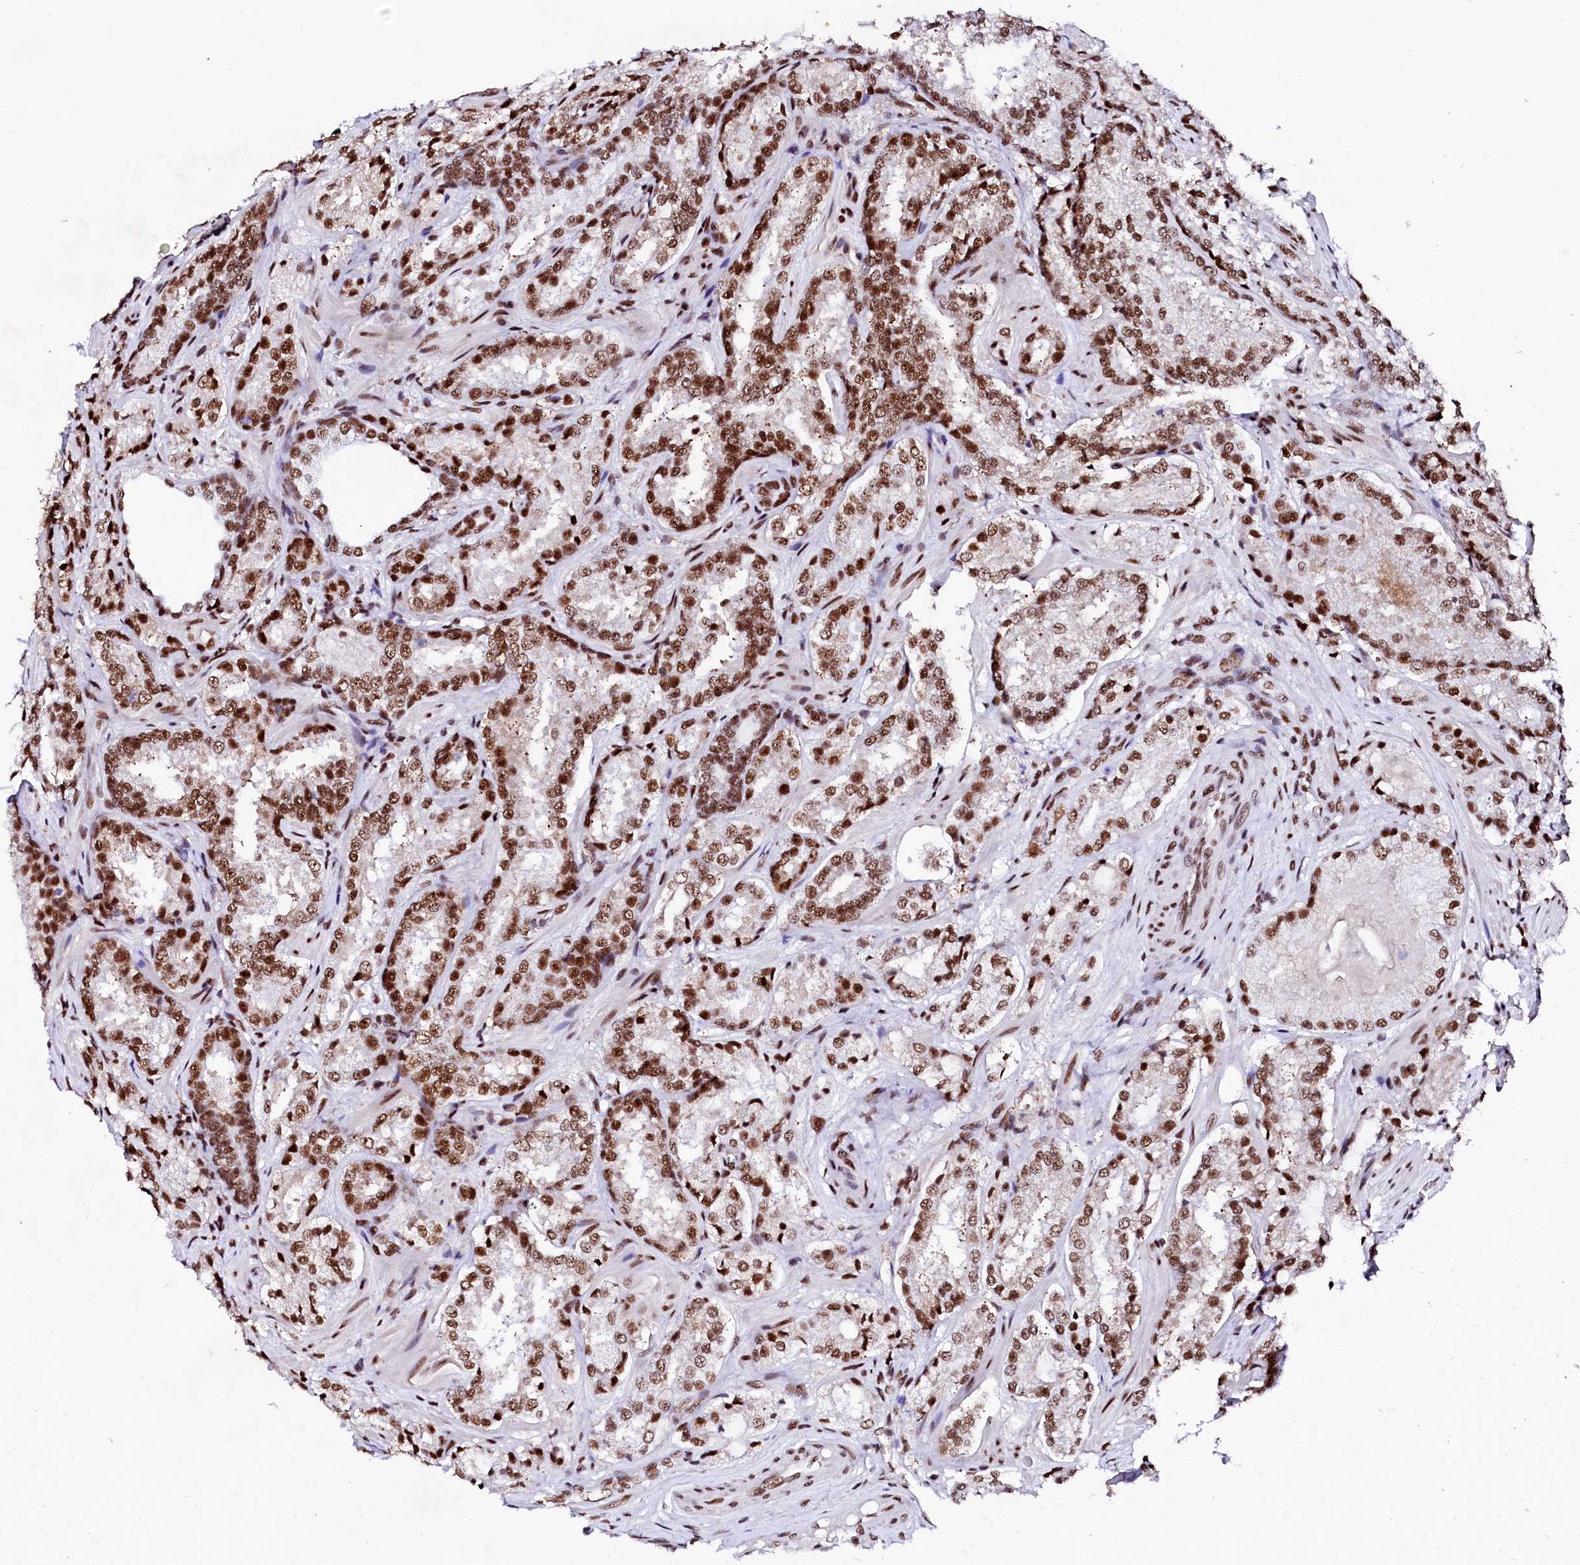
{"staining": {"intensity": "moderate", "quantity": ">75%", "location": "nuclear"}, "tissue": "prostate cancer", "cell_type": "Tumor cells", "image_type": "cancer", "snomed": [{"axis": "morphology", "description": "Adenocarcinoma, Low grade"}, {"axis": "topography", "description": "Prostate"}], "caption": "Human prostate cancer (adenocarcinoma (low-grade)) stained for a protein (brown) shows moderate nuclear positive positivity in approximately >75% of tumor cells.", "gene": "CPSF6", "patient": {"sex": "male", "age": 74}}